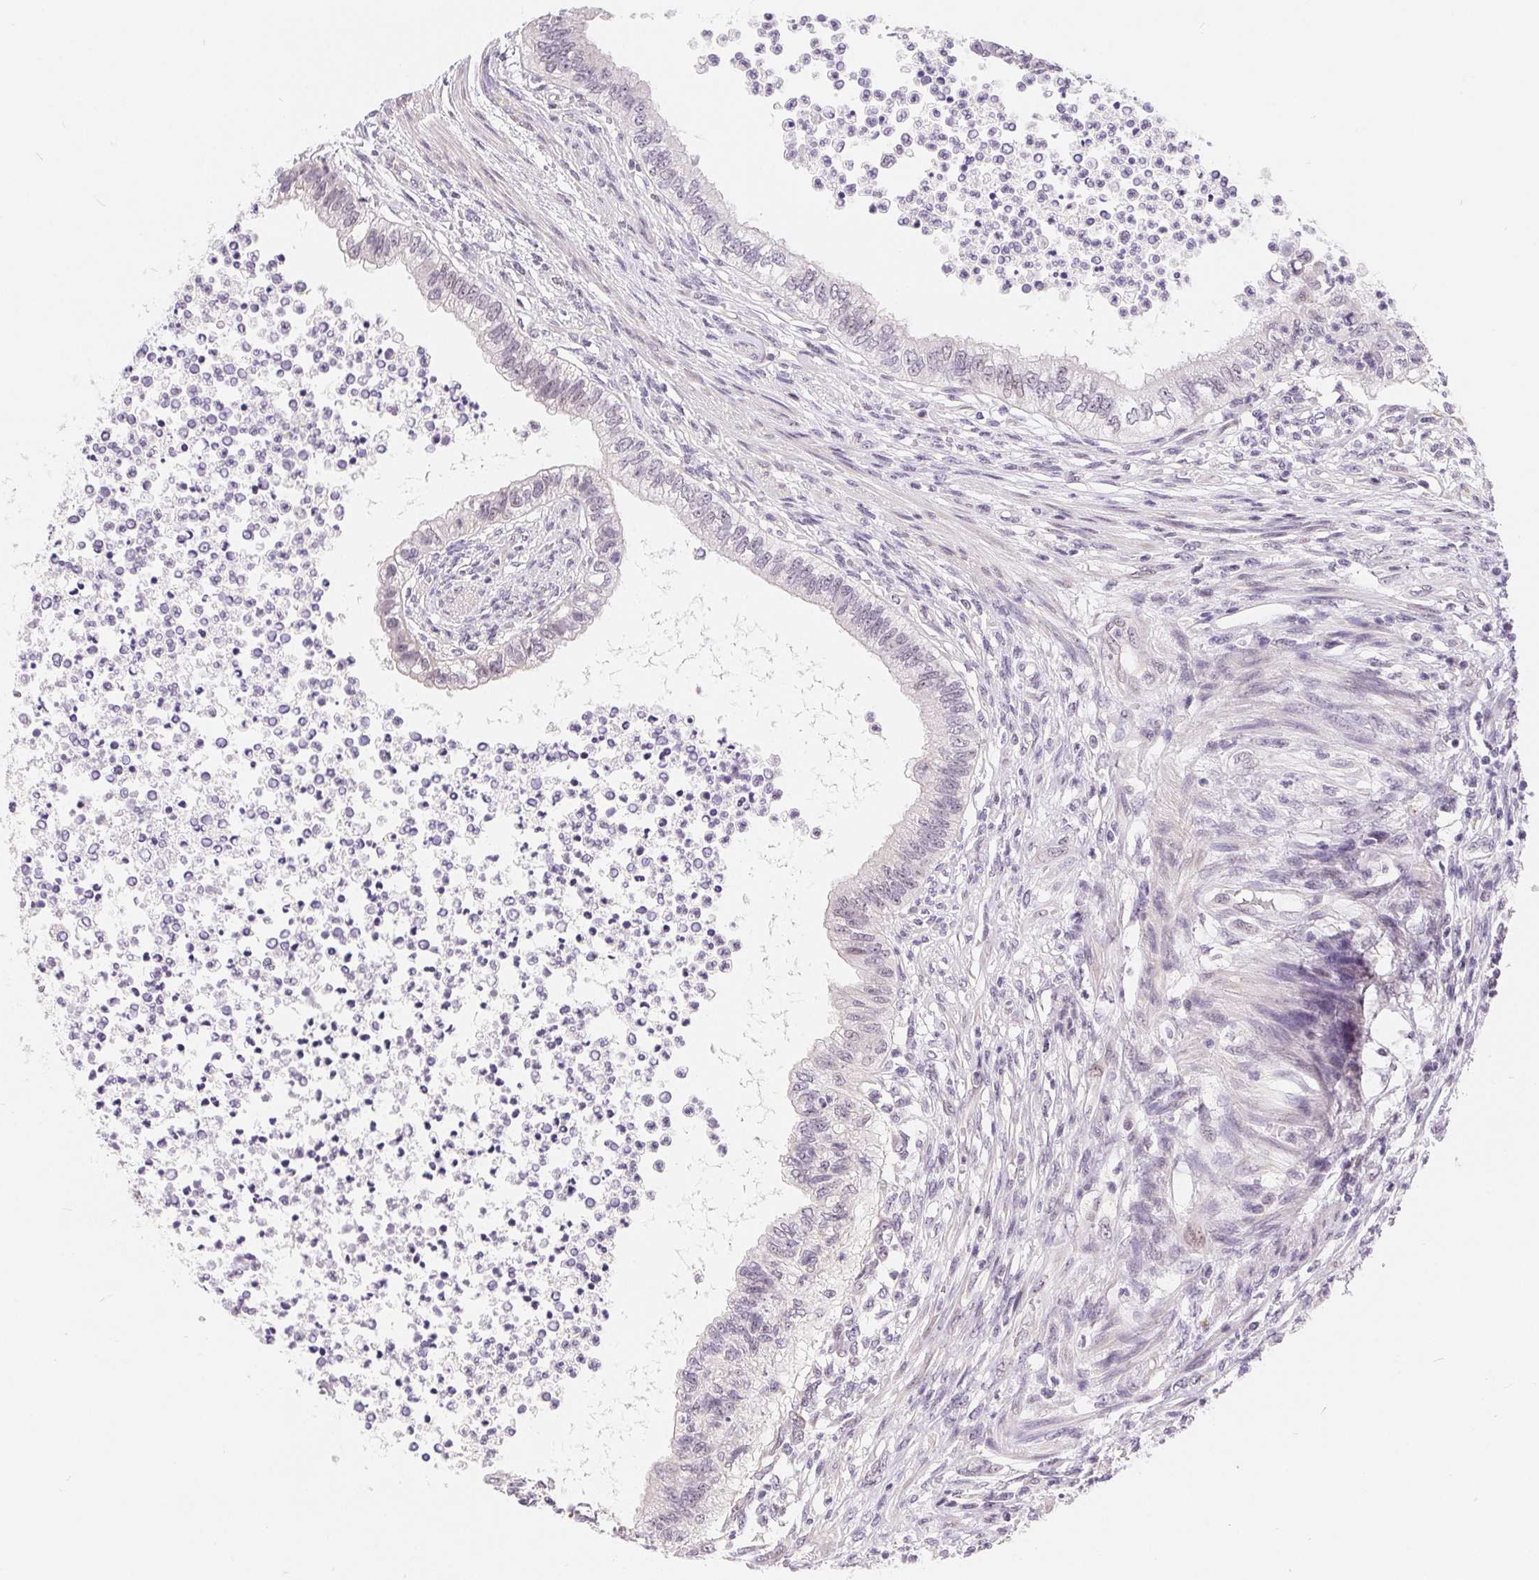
{"staining": {"intensity": "negative", "quantity": "none", "location": "none"}, "tissue": "testis cancer", "cell_type": "Tumor cells", "image_type": "cancer", "snomed": [{"axis": "morphology", "description": "Carcinoma, Embryonal, NOS"}, {"axis": "topography", "description": "Testis"}], "caption": "This image is of testis cancer stained with immunohistochemistry (IHC) to label a protein in brown with the nuclei are counter-stained blue. There is no expression in tumor cells.", "gene": "LCA5L", "patient": {"sex": "male", "age": 26}}